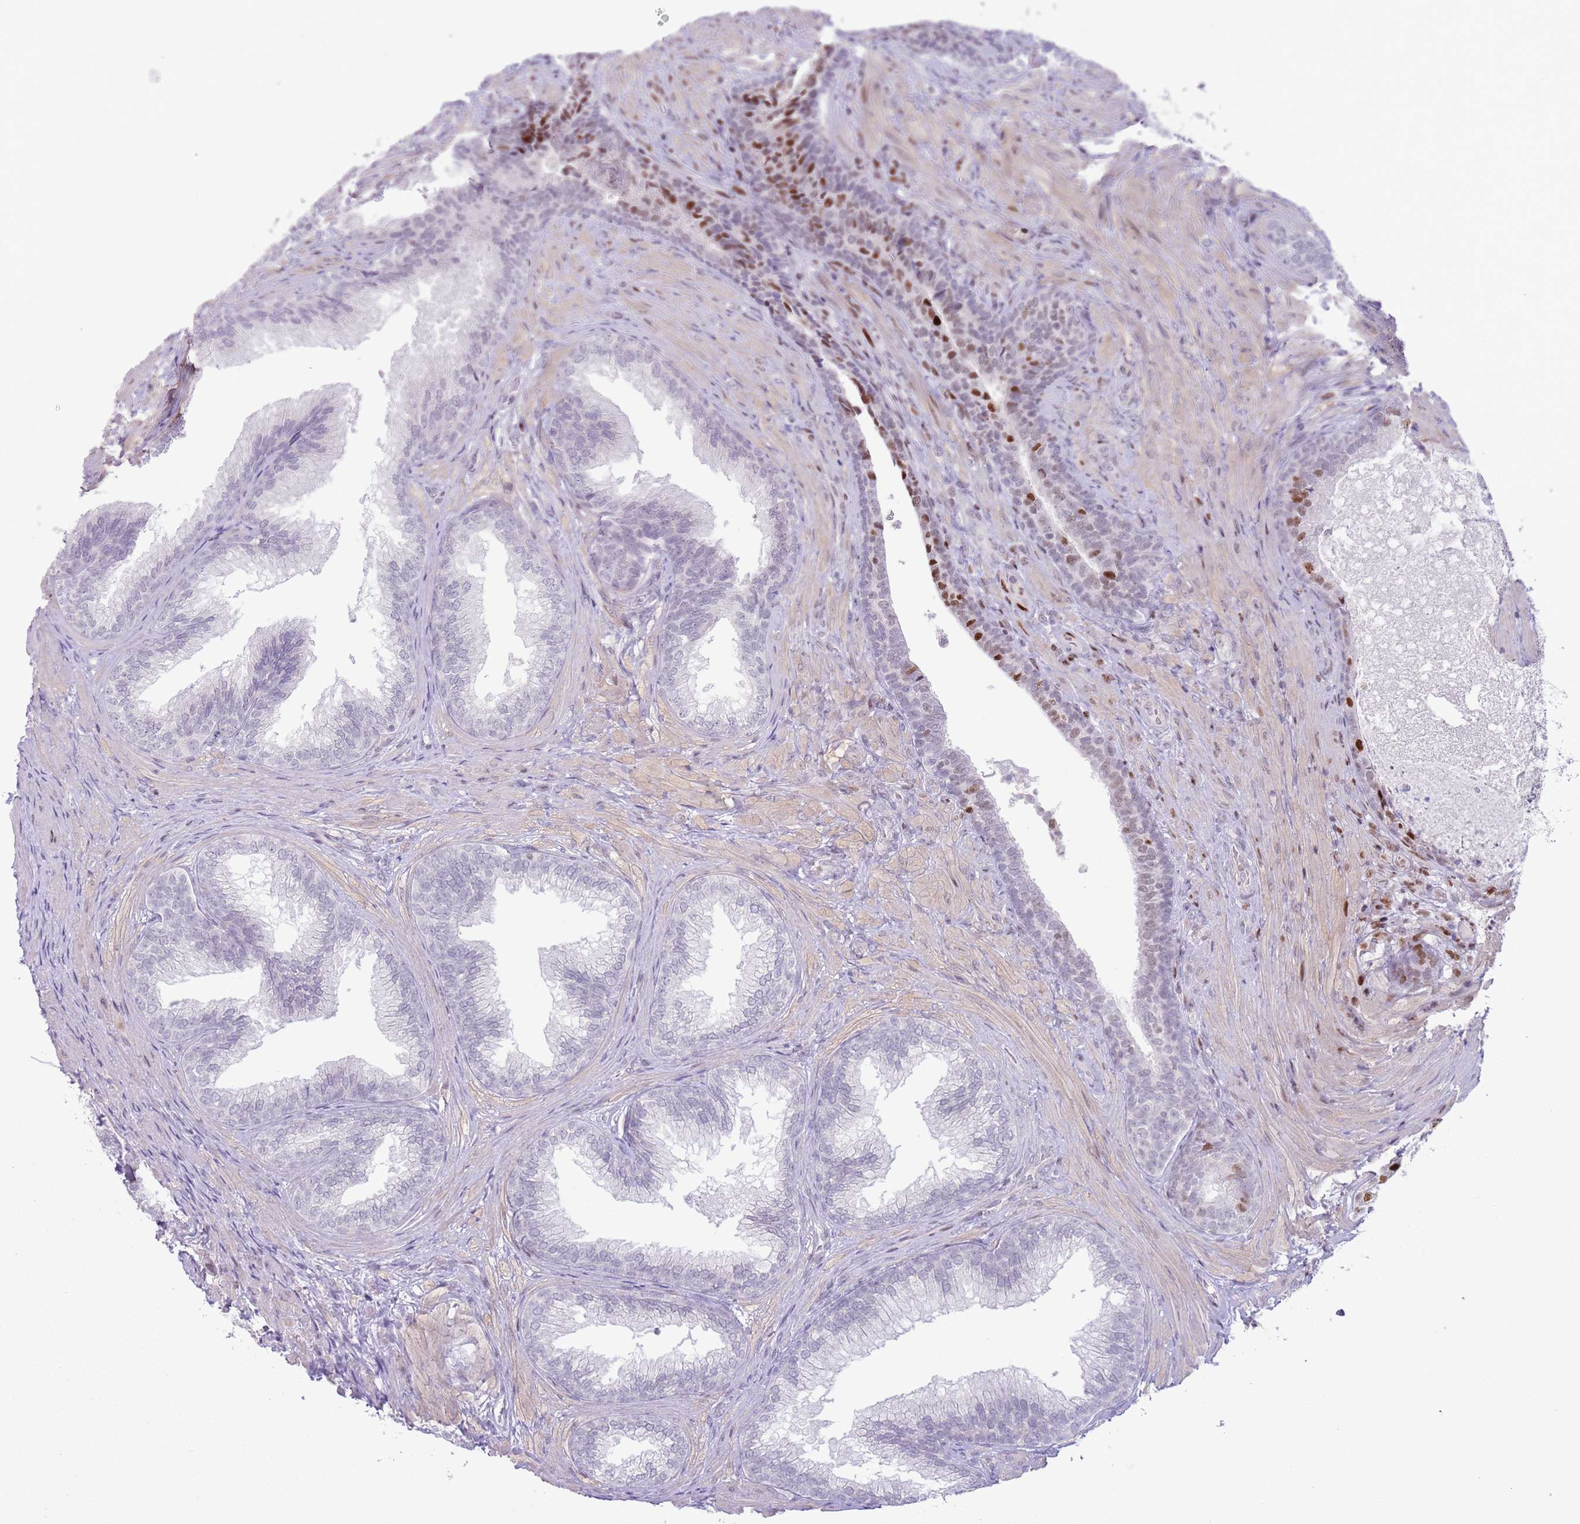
{"staining": {"intensity": "strong", "quantity": "<25%", "location": "nuclear"}, "tissue": "prostate", "cell_type": "Glandular cells", "image_type": "normal", "snomed": [{"axis": "morphology", "description": "Normal tissue, NOS"}, {"axis": "topography", "description": "Prostate"}], "caption": "Approximately <25% of glandular cells in normal prostate demonstrate strong nuclear protein staining as visualized by brown immunohistochemical staining.", "gene": "MFSD10", "patient": {"sex": "male", "age": 76}}